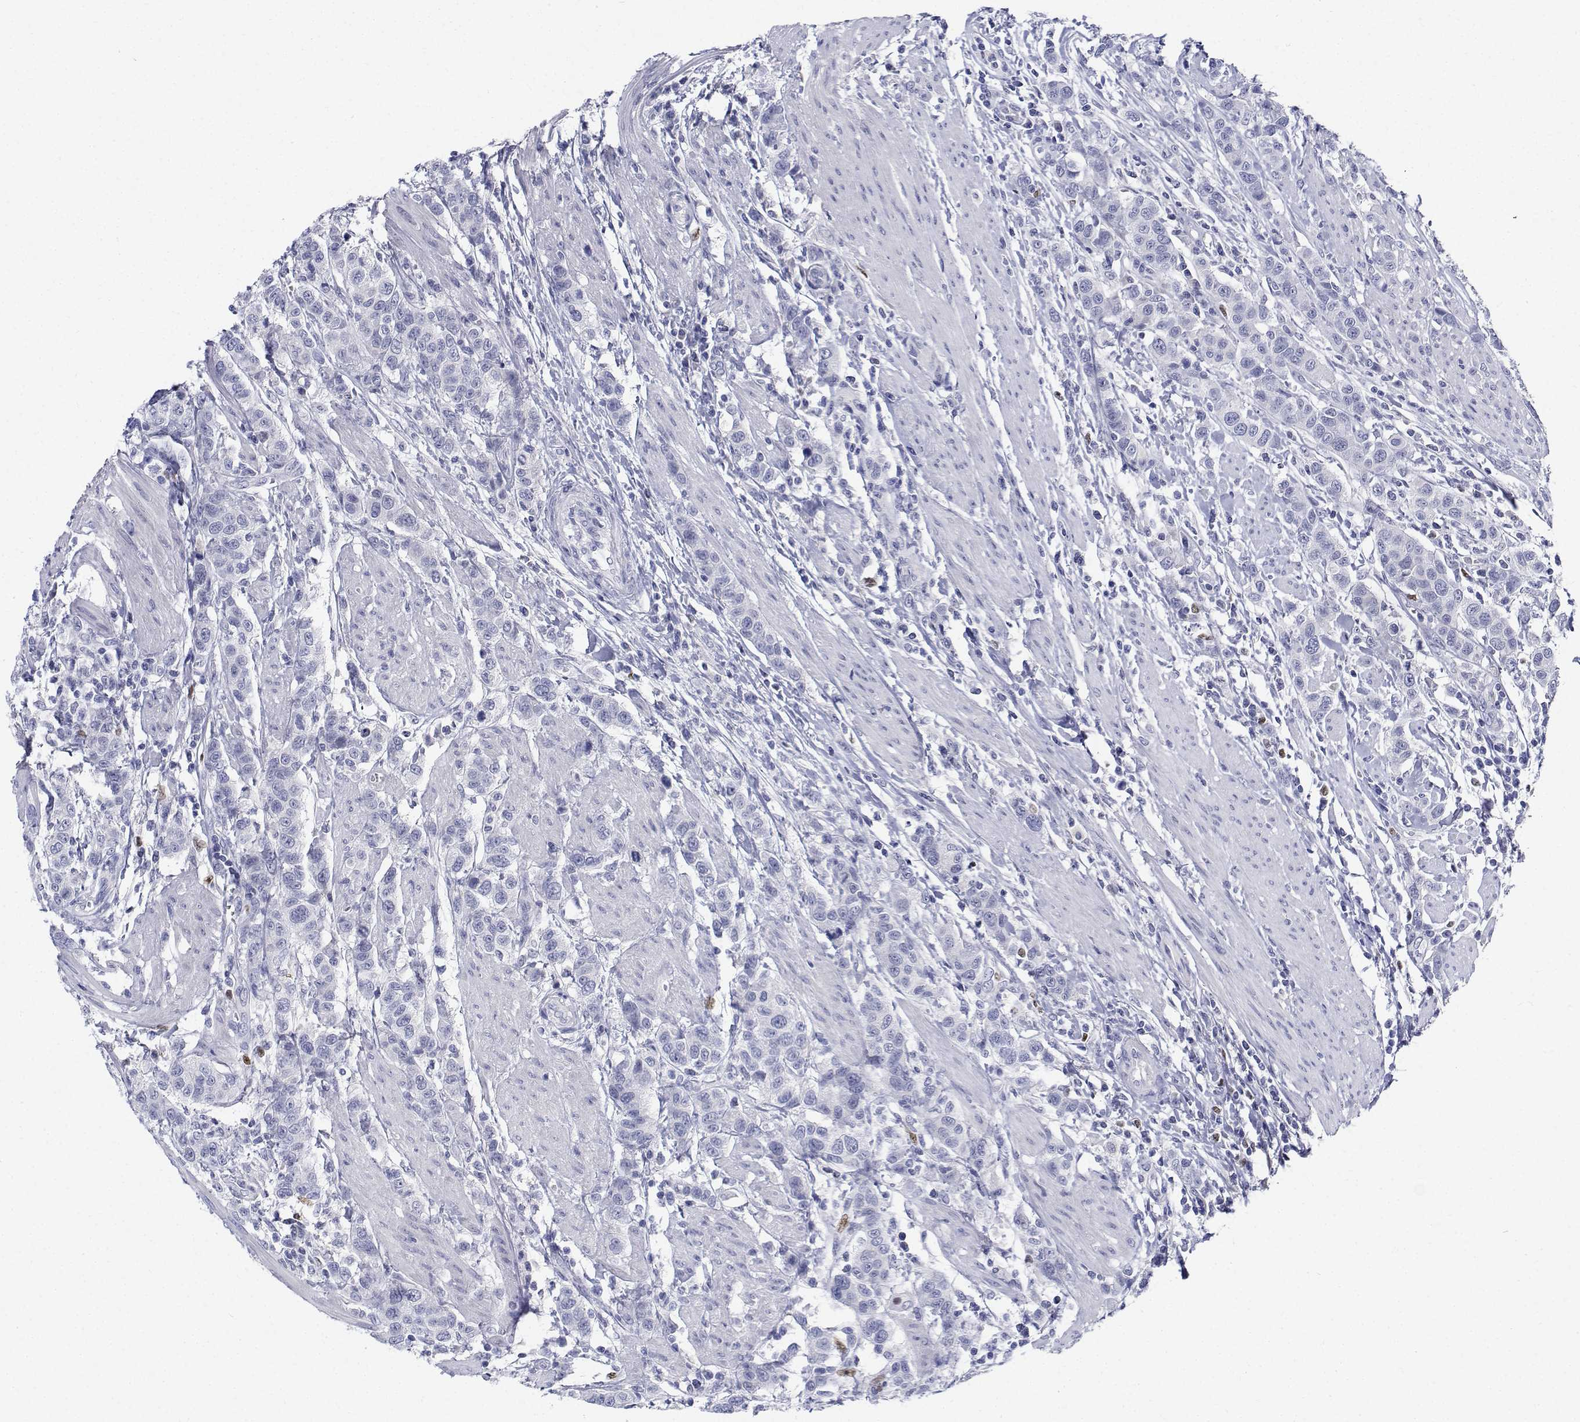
{"staining": {"intensity": "negative", "quantity": "none", "location": "none"}, "tissue": "urothelial cancer", "cell_type": "Tumor cells", "image_type": "cancer", "snomed": [{"axis": "morphology", "description": "Urothelial carcinoma, High grade"}, {"axis": "topography", "description": "Urinary bladder"}], "caption": "Urothelial carcinoma (high-grade) was stained to show a protein in brown. There is no significant staining in tumor cells. (DAB (3,3'-diaminobenzidine) IHC, high magnification).", "gene": "PLXNA4", "patient": {"sex": "female", "age": 58}}